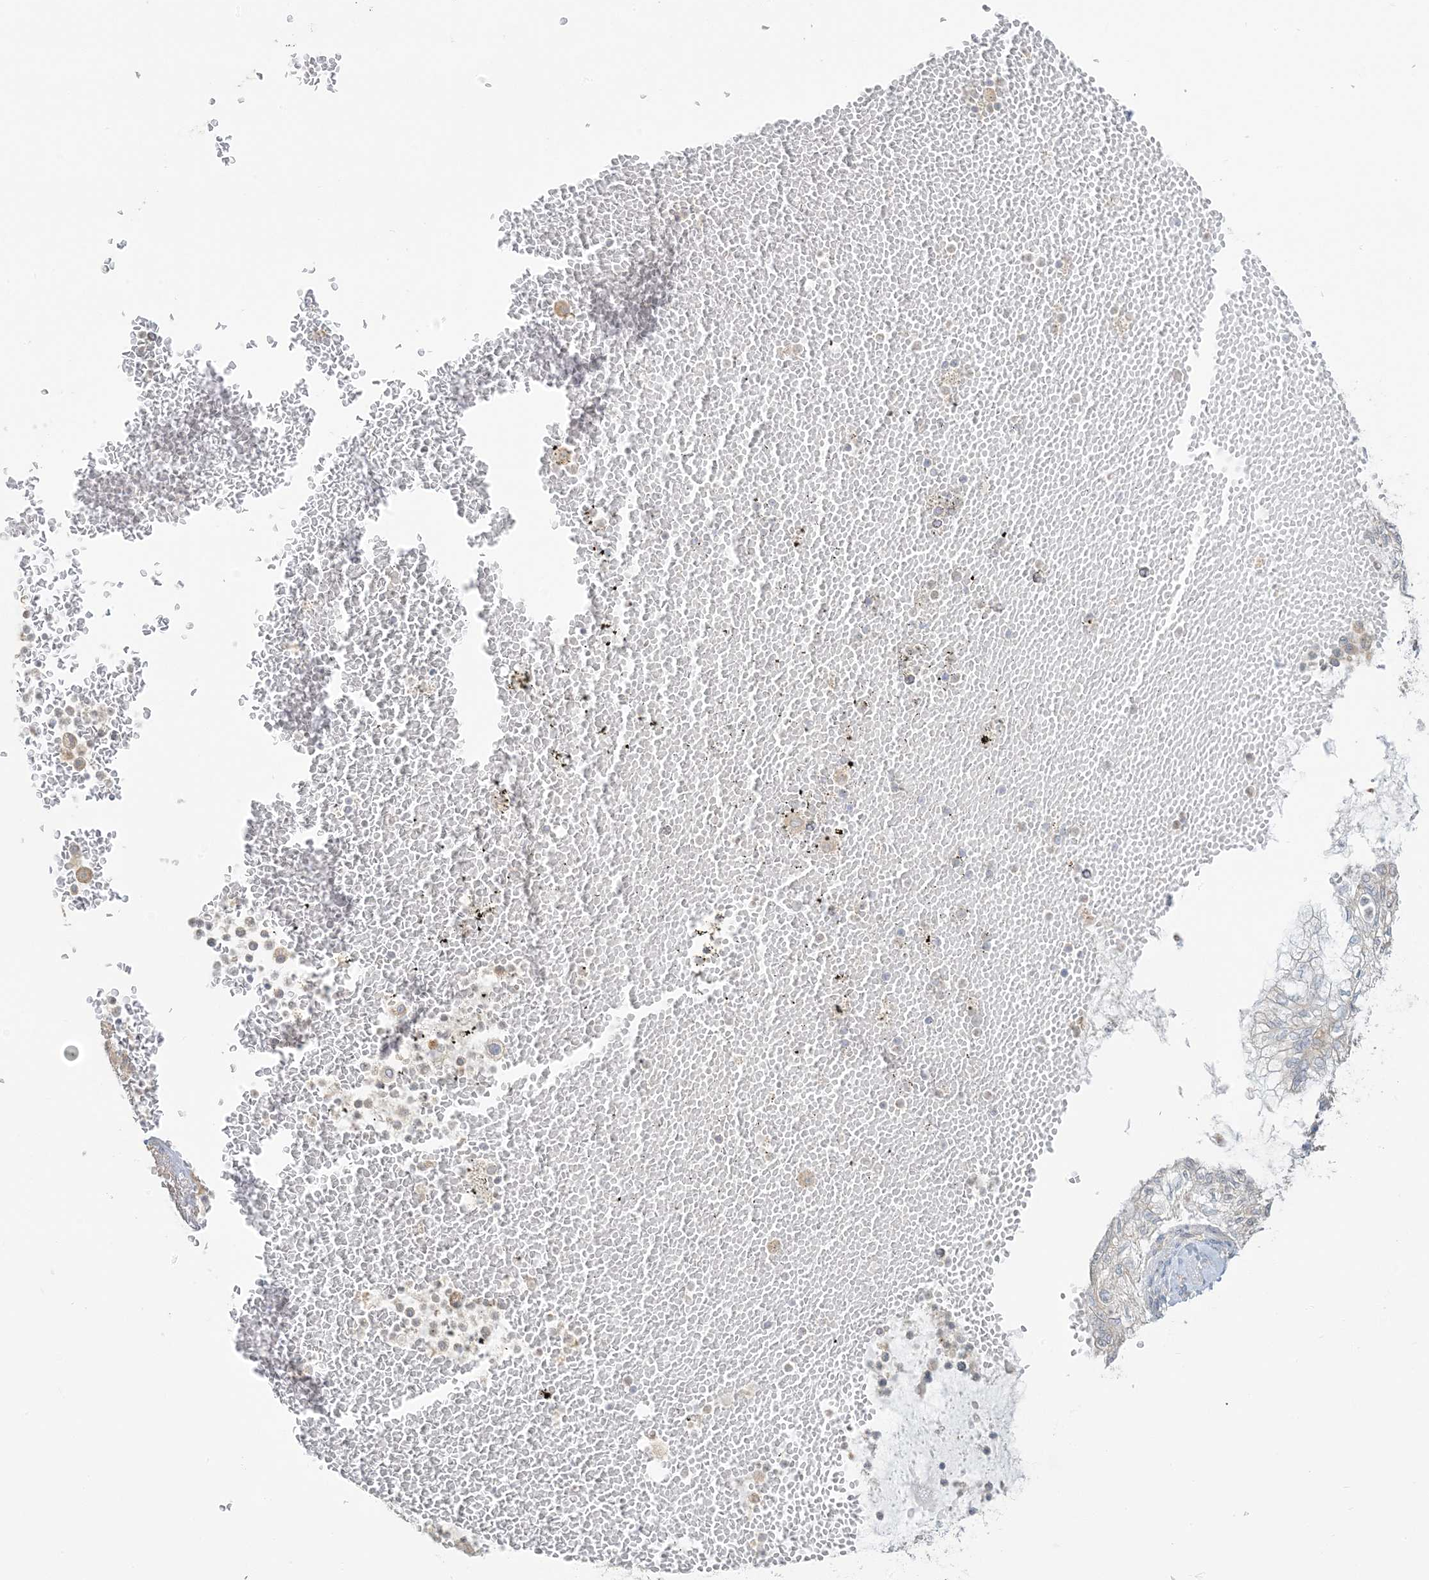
{"staining": {"intensity": "negative", "quantity": "none", "location": "none"}, "tissue": "lung cancer", "cell_type": "Tumor cells", "image_type": "cancer", "snomed": [{"axis": "morphology", "description": "Adenocarcinoma, NOS"}, {"axis": "topography", "description": "Lung"}], "caption": "A photomicrograph of human lung cancer is negative for staining in tumor cells. Brightfield microscopy of IHC stained with DAB (brown) and hematoxylin (blue), captured at high magnification.", "gene": "EEFSEC", "patient": {"sex": "female", "age": 70}}